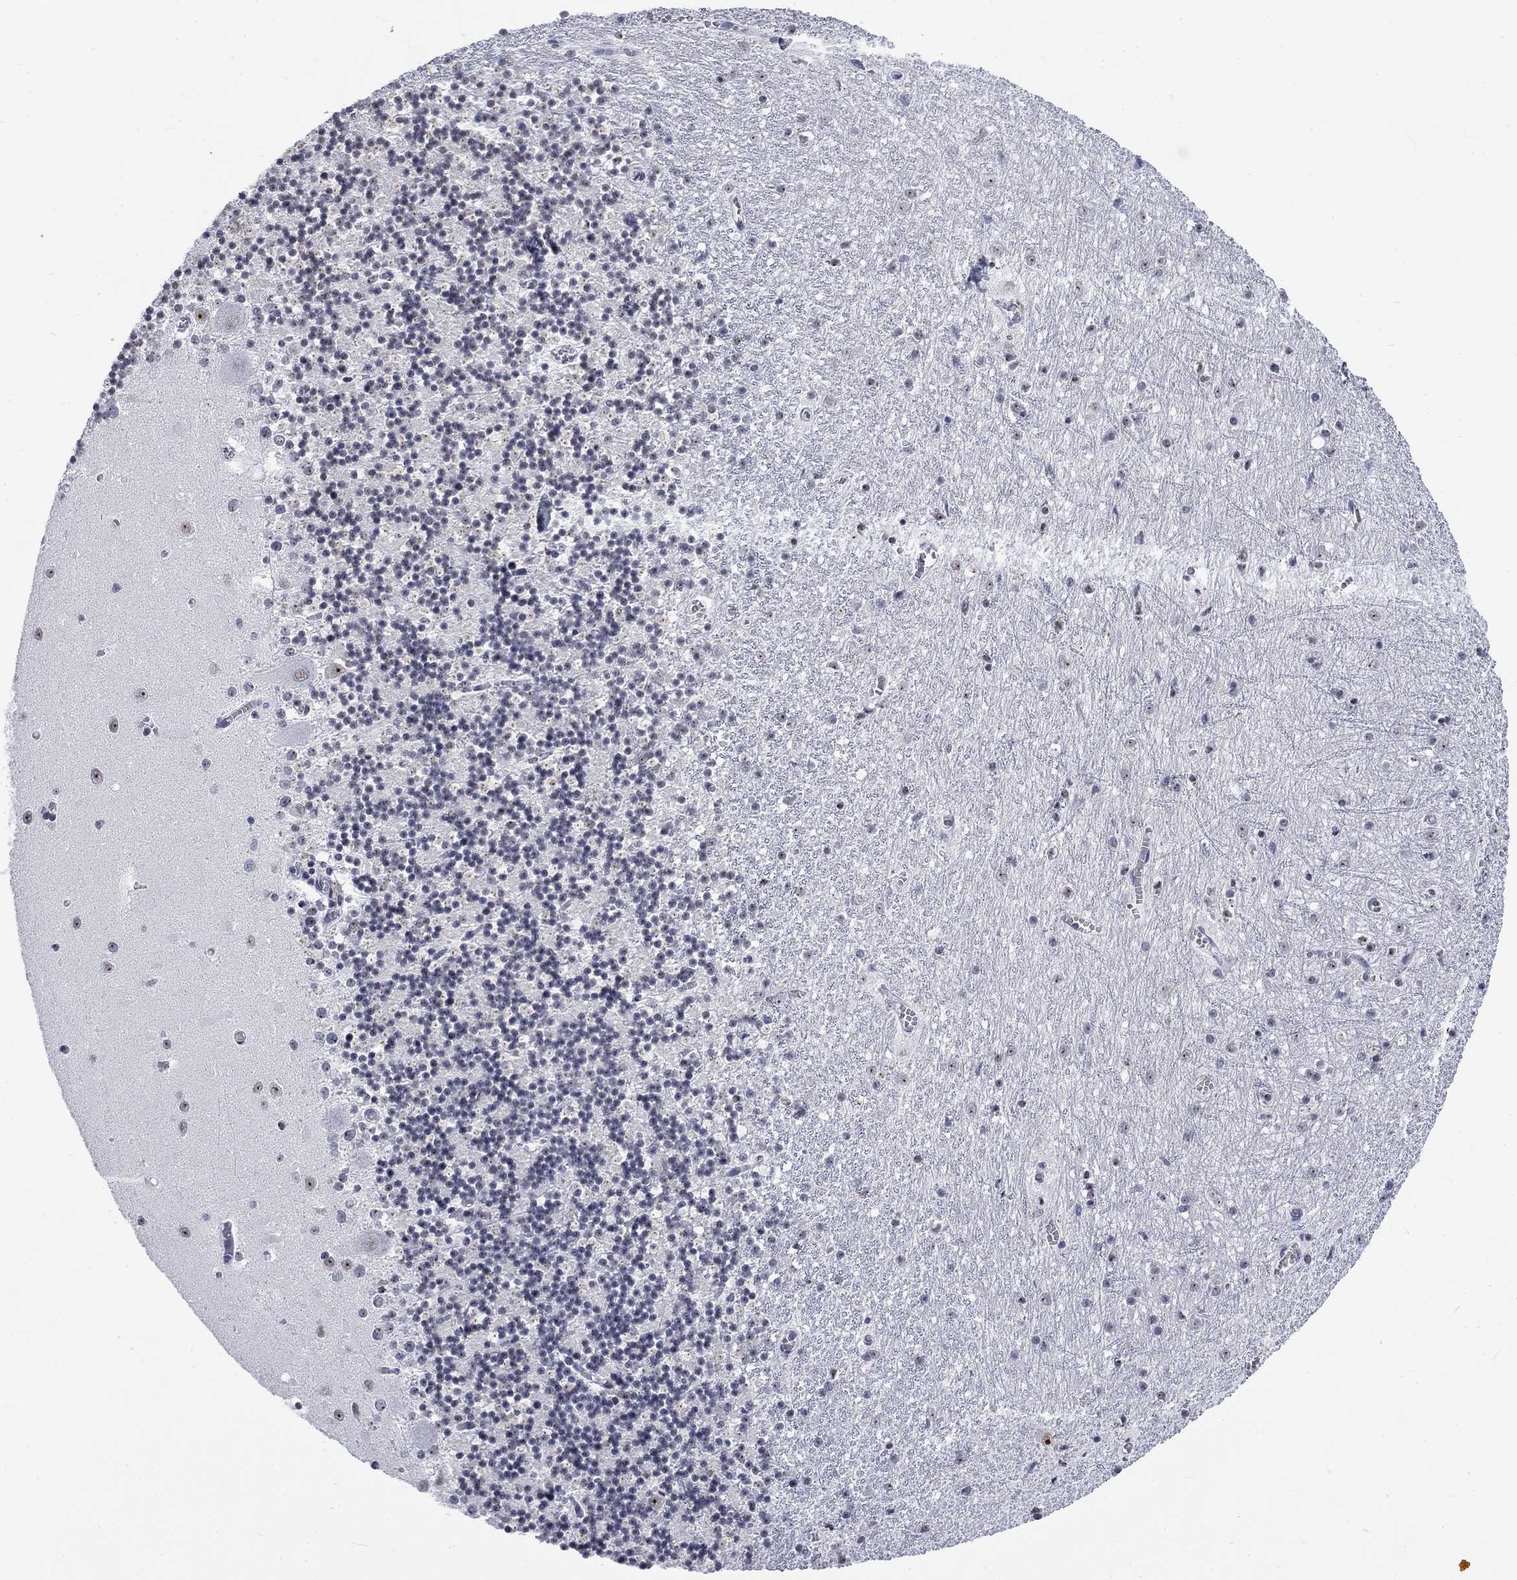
{"staining": {"intensity": "moderate", "quantity": "<25%", "location": "nuclear"}, "tissue": "cerebellum", "cell_type": "Cells in granular layer", "image_type": "normal", "snomed": [{"axis": "morphology", "description": "Normal tissue, NOS"}, {"axis": "topography", "description": "Cerebellum"}], "caption": "A histopathology image of human cerebellum stained for a protein exhibits moderate nuclear brown staining in cells in granular layer.", "gene": "CSRNP3", "patient": {"sex": "female", "age": 64}}